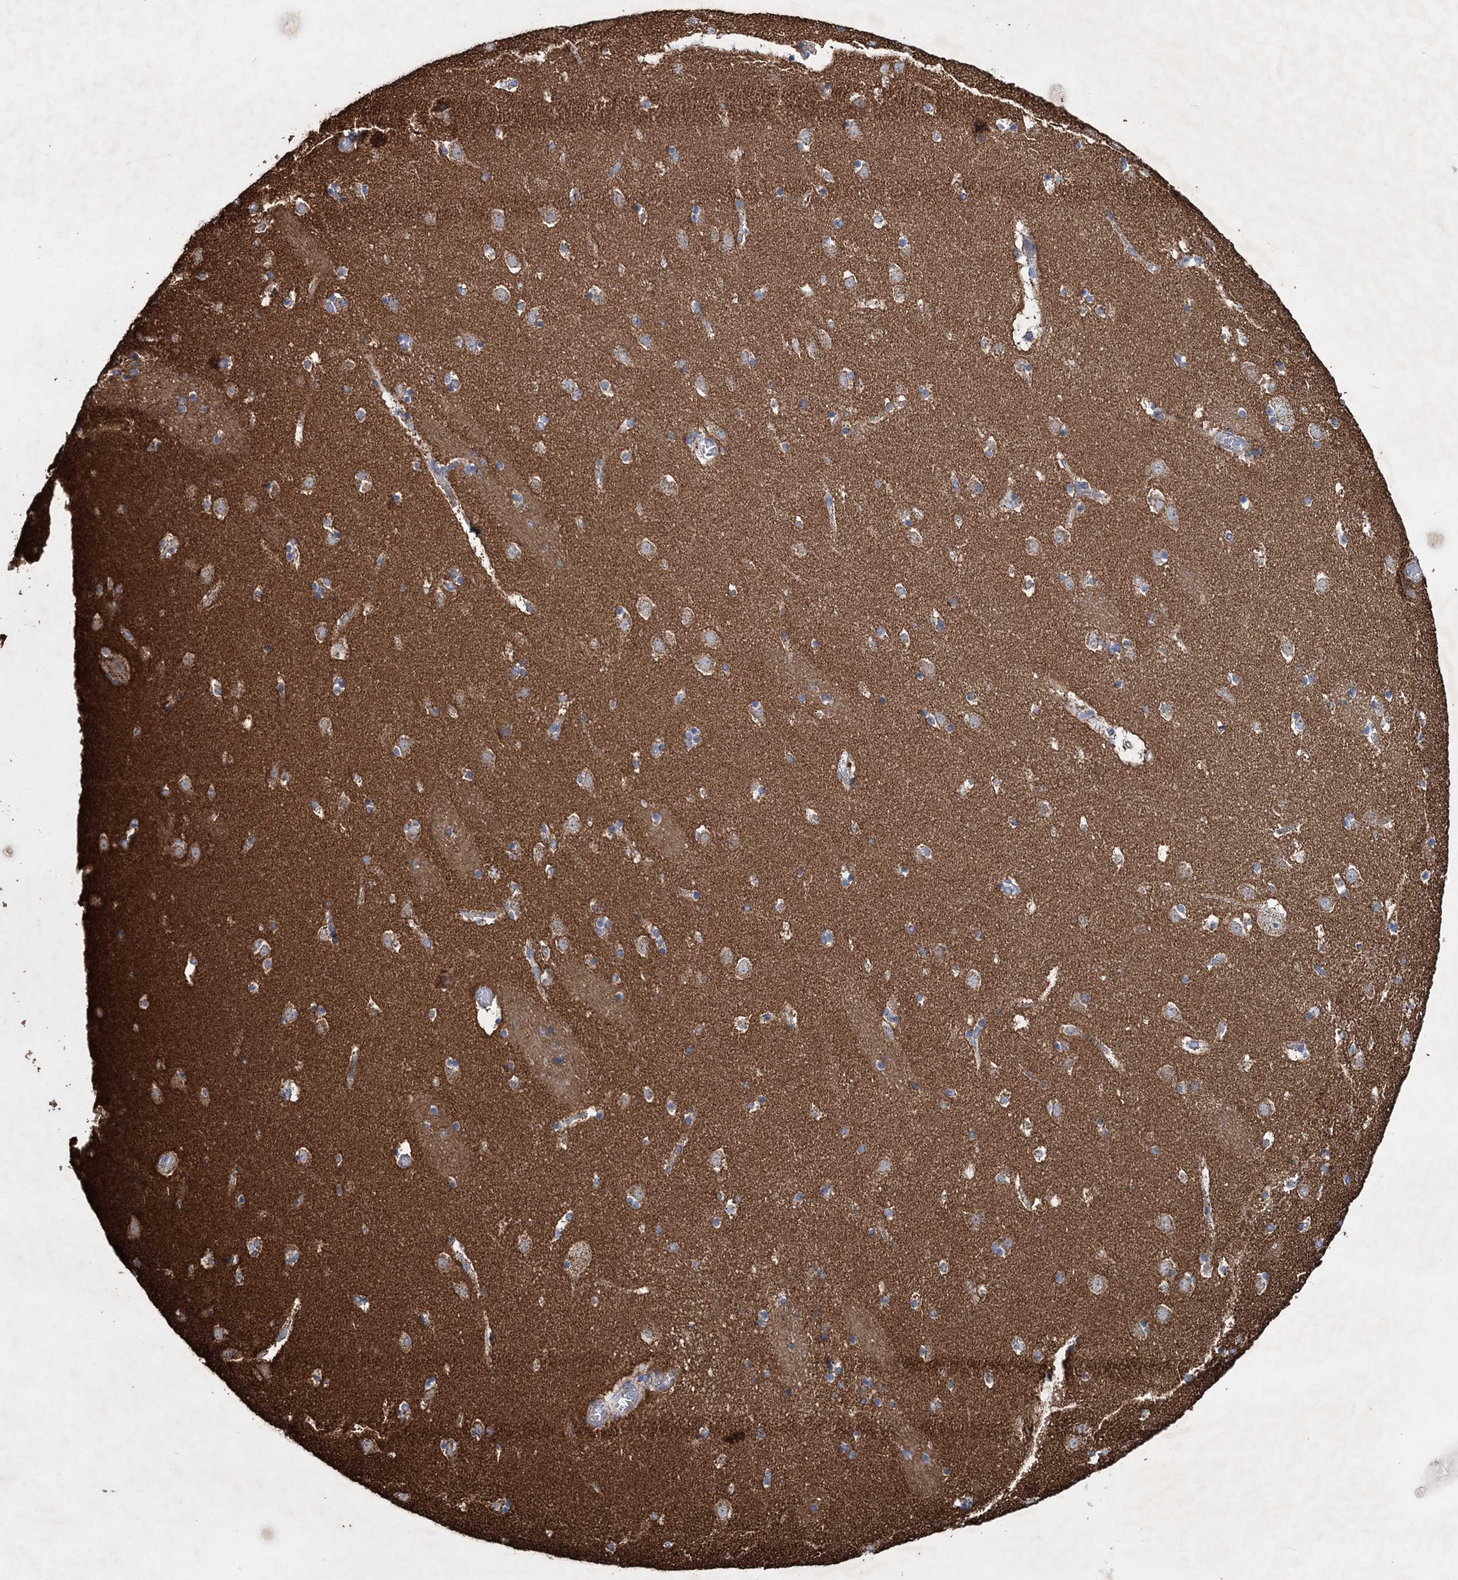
{"staining": {"intensity": "moderate", "quantity": "<25%", "location": "cytoplasmic/membranous"}, "tissue": "caudate", "cell_type": "Glial cells", "image_type": "normal", "snomed": [{"axis": "morphology", "description": "Normal tissue, NOS"}, {"axis": "topography", "description": "Lateral ventricle wall"}], "caption": "Human caudate stained for a protein (brown) displays moderate cytoplasmic/membranous positive expression in approximately <25% of glial cells.", "gene": "SPAG16", "patient": {"sex": "male", "age": 45}}